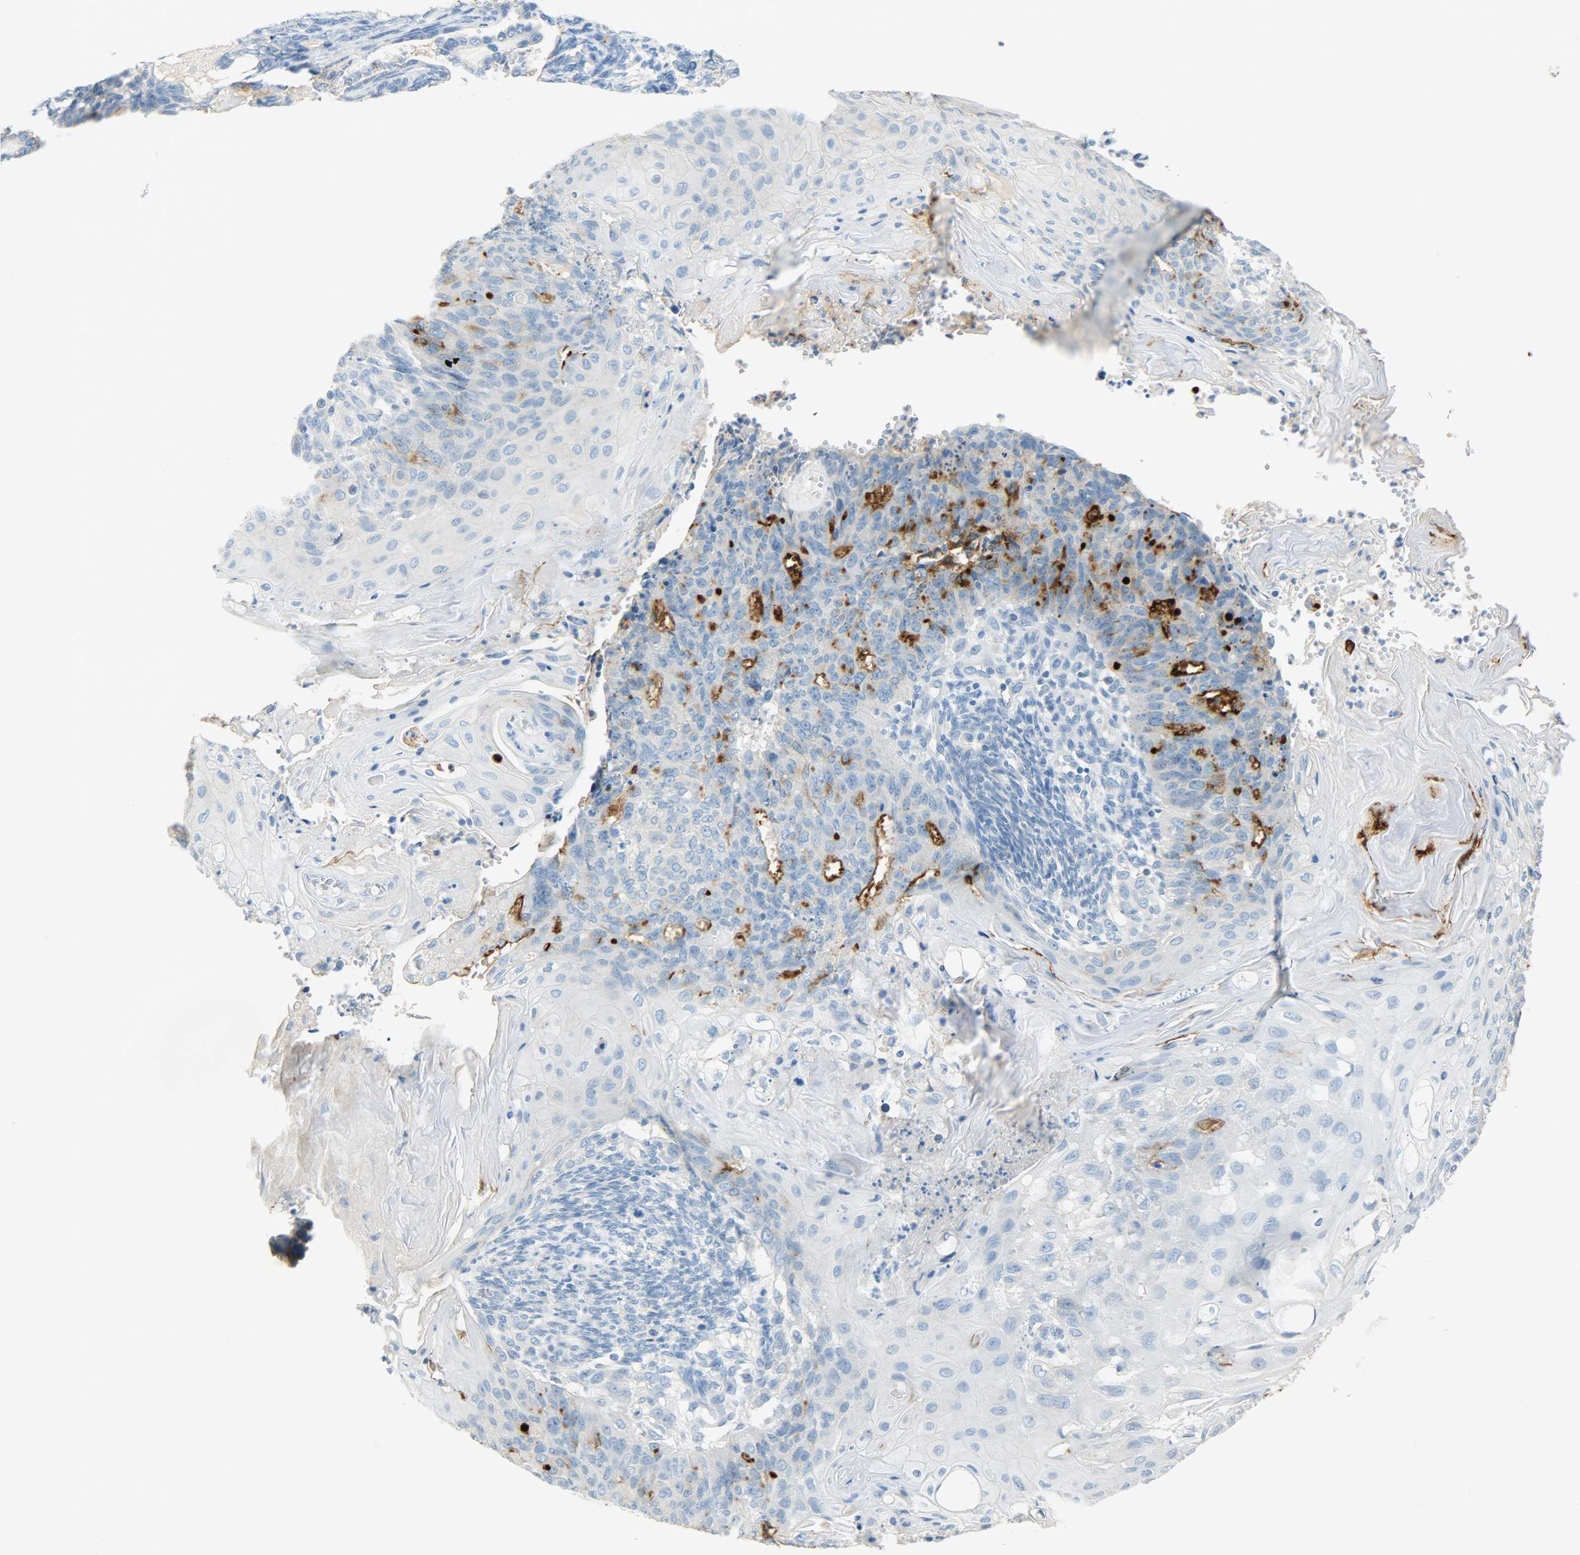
{"staining": {"intensity": "strong", "quantity": "25%-75%", "location": "cytoplasmic/membranous"}, "tissue": "endometrial cancer", "cell_type": "Tumor cells", "image_type": "cancer", "snomed": [{"axis": "morphology", "description": "Neoplasm, malignant, NOS"}, {"axis": "topography", "description": "Endometrium"}], "caption": "Strong cytoplasmic/membranous positivity is seen in approximately 25%-75% of tumor cells in endometrial cancer (malignant neoplasm).", "gene": "PROM1", "patient": {"sex": "female", "age": 74}}